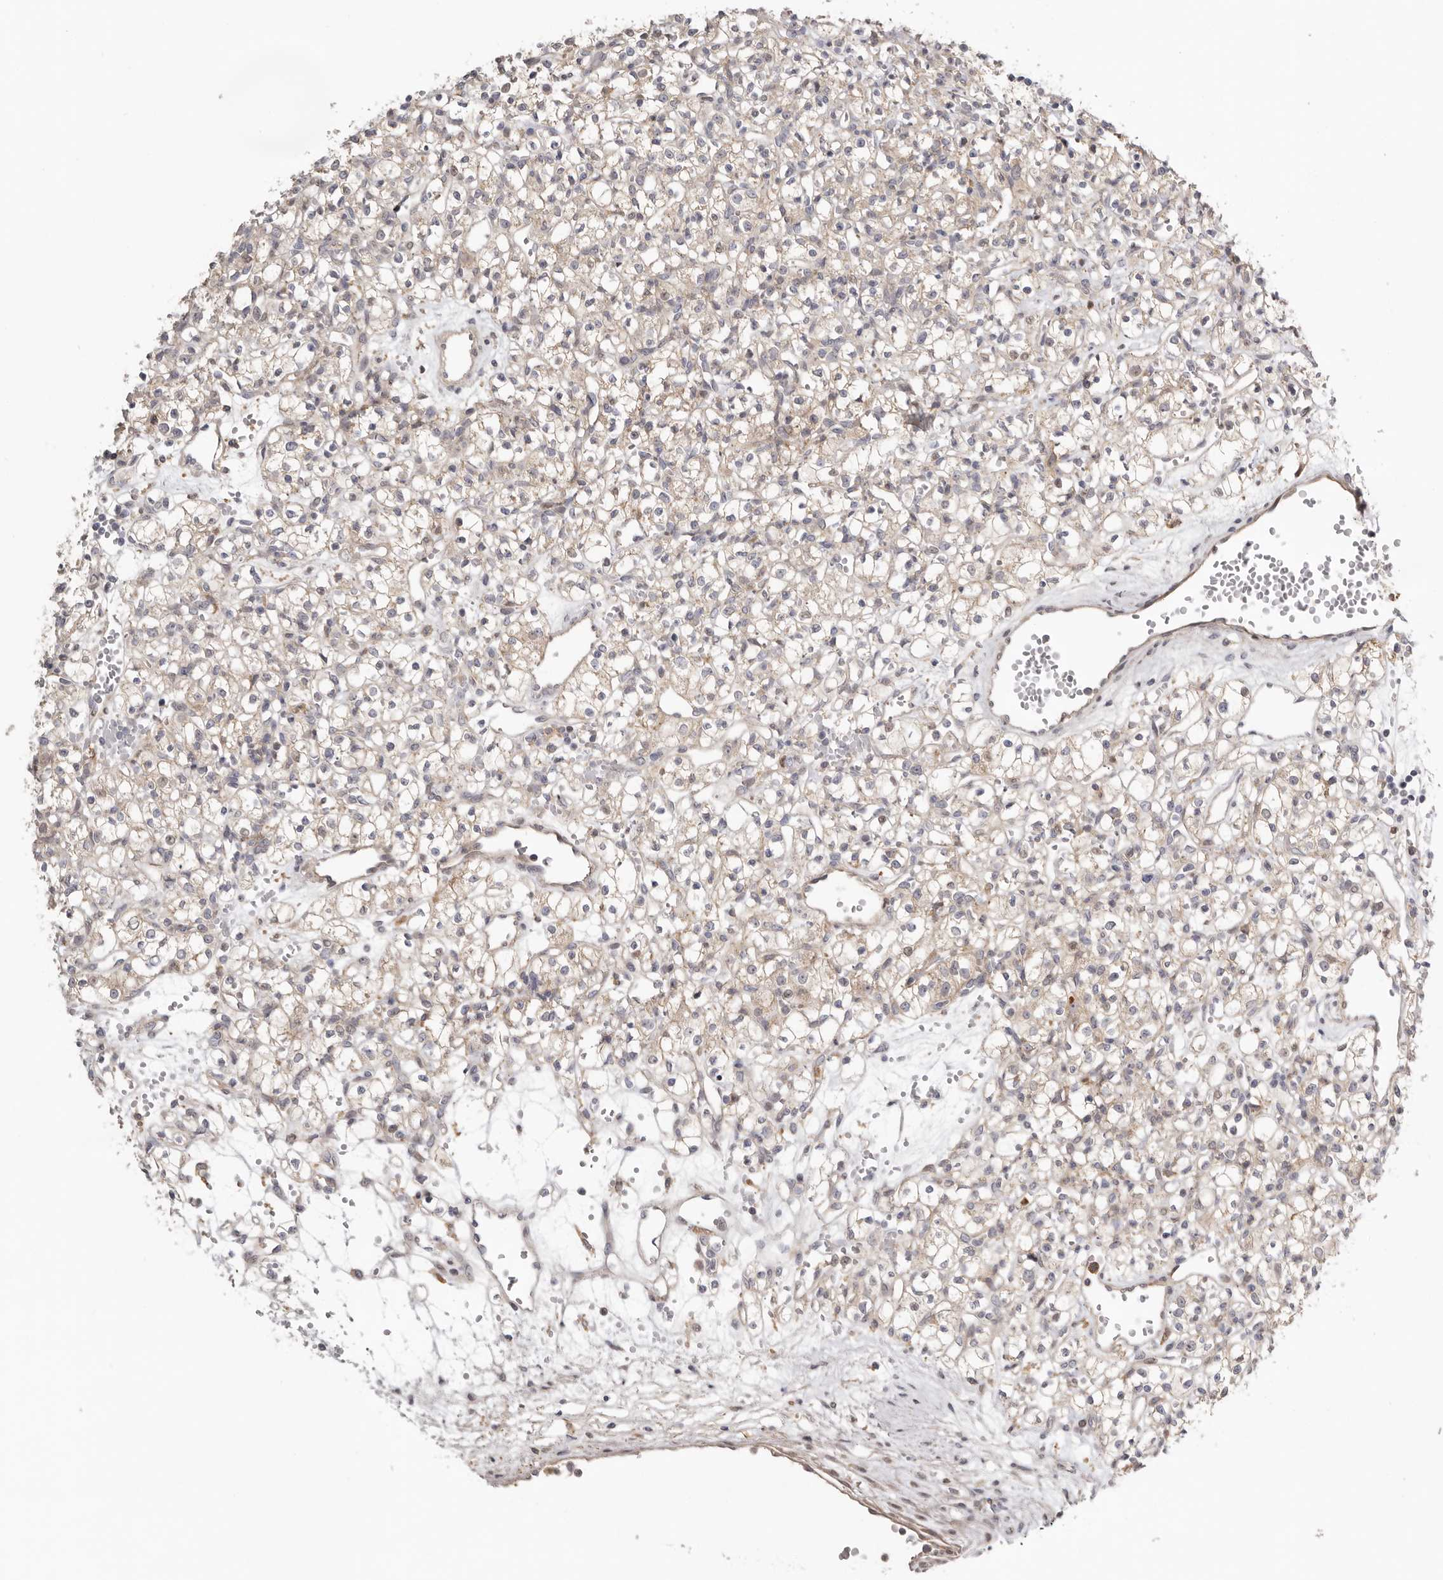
{"staining": {"intensity": "weak", "quantity": "<25%", "location": "cytoplasmic/membranous"}, "tissue": "renal cancer", "cell_type": "Tumor cells", "image_type": "cancer", "snomed": [{"axis": "morphology", "description": "Adenocarcinoma, NOS"}, {"axis": "topography", "description": "Kidney"}], "caption": "This image is of renal adenocarcinoma stained with immunohistochemistry (IHC) to label a protein in brown with the nuclei are counter-stained blue. There is no expression in tumor cells.", "gene": "MSRB2", "patient": {"sex": "female", "age": 59}}